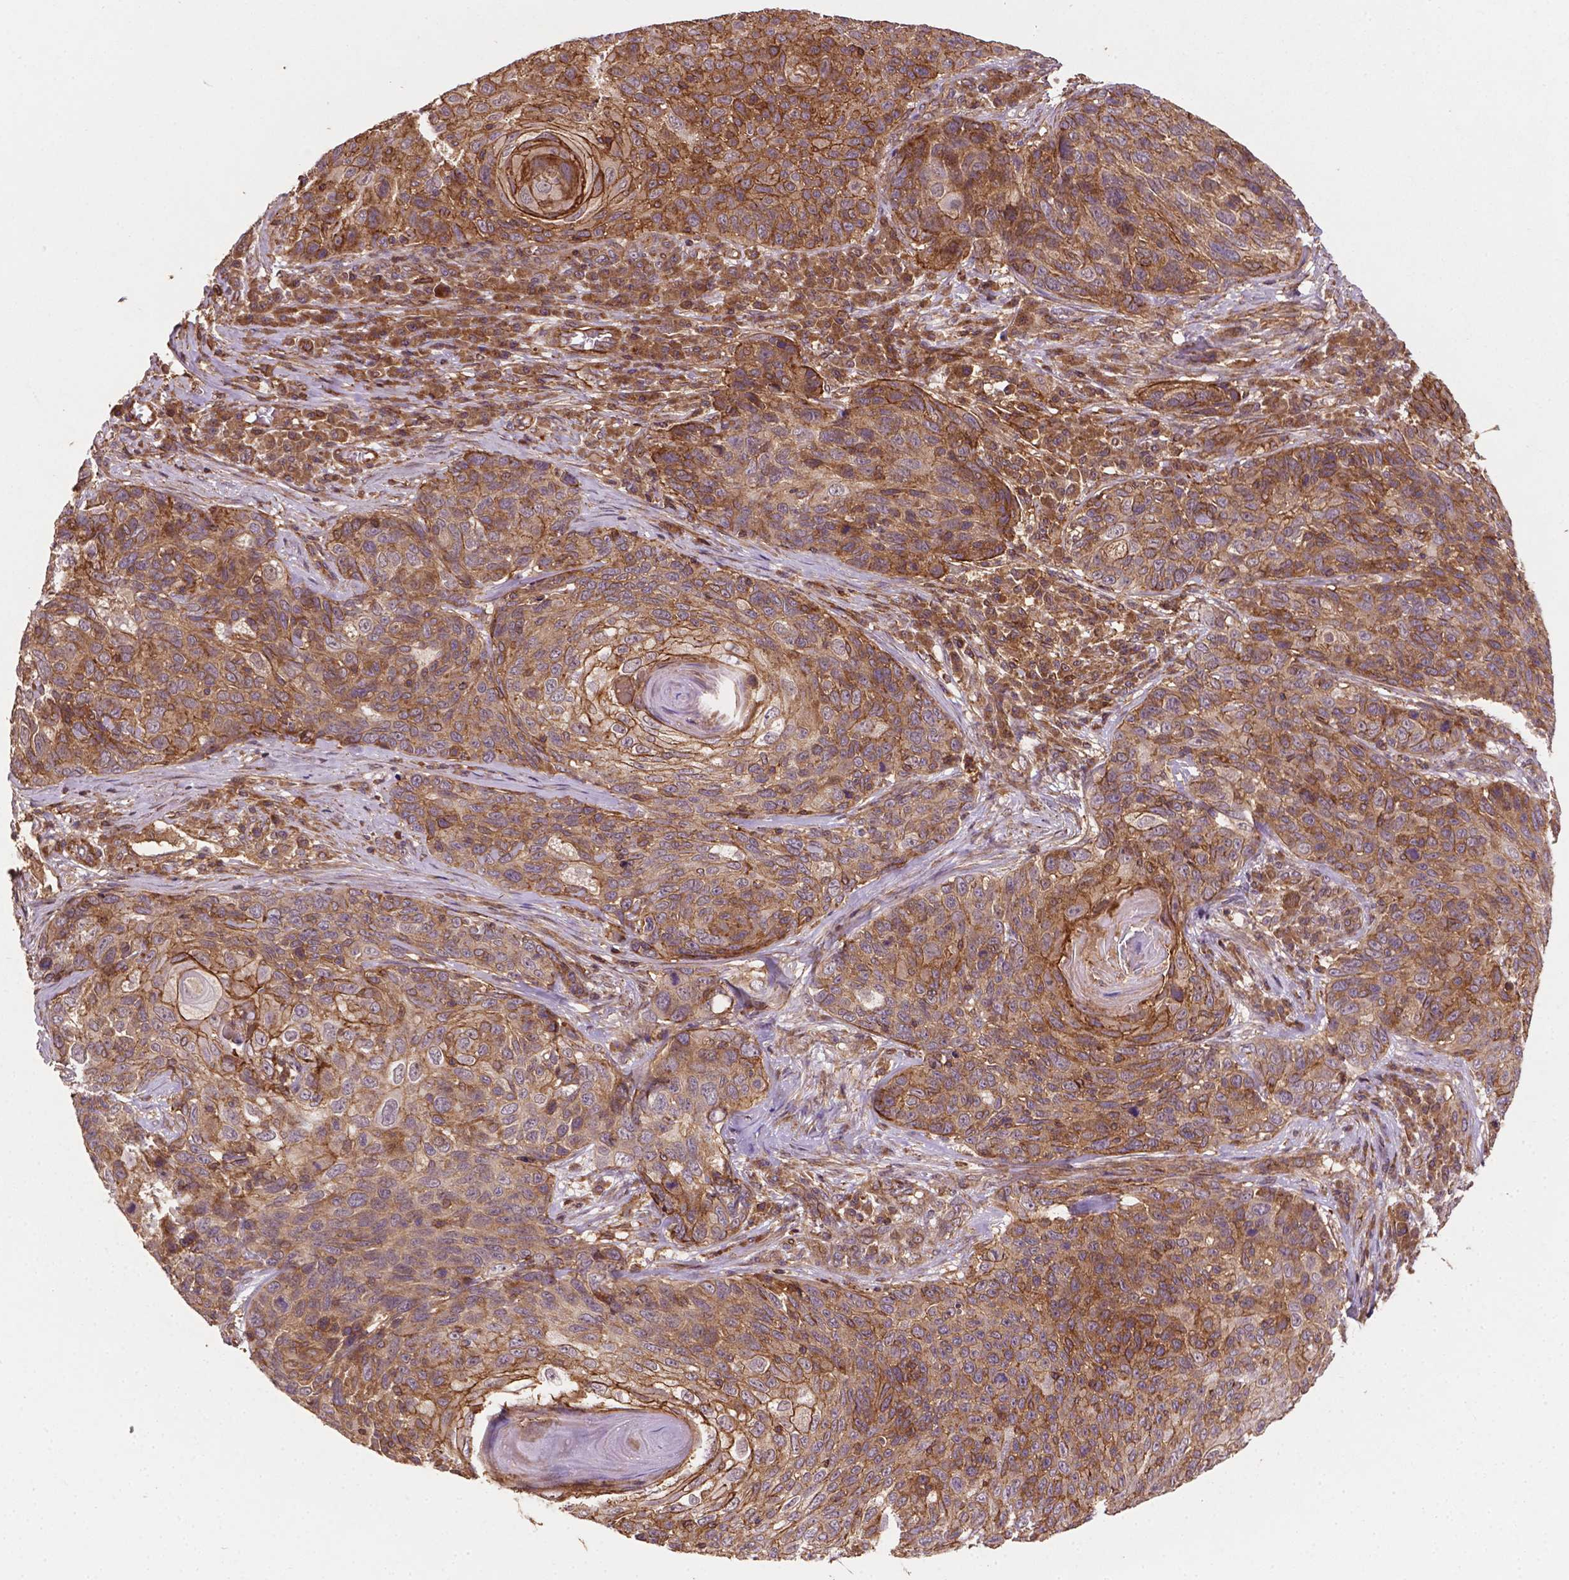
{"staining": {"intensity": "moderate", "quantity": ">75%", "location": "cytoplasmic/membranous"}, "tissue": "skin cancer", "cell_type": "Tumor cells", "image_type": "cancer", "snomed": [{"axis": "morphology", "description": "Squamous cell carcinoma, NOS"}, {"axis": "topography", "description": "Skin"}], "caption": "Immunohistochemical staining of human skin cancer (squamous cell carcinoma) displays moderate cytoplasmic/membranous protein expression in about >75% of tumor cells. Ihc stains the protein in brown and the nuclei are stained blue.", "gene": "ZMYND19", "patient": {"sex": "male", "age": 92}}